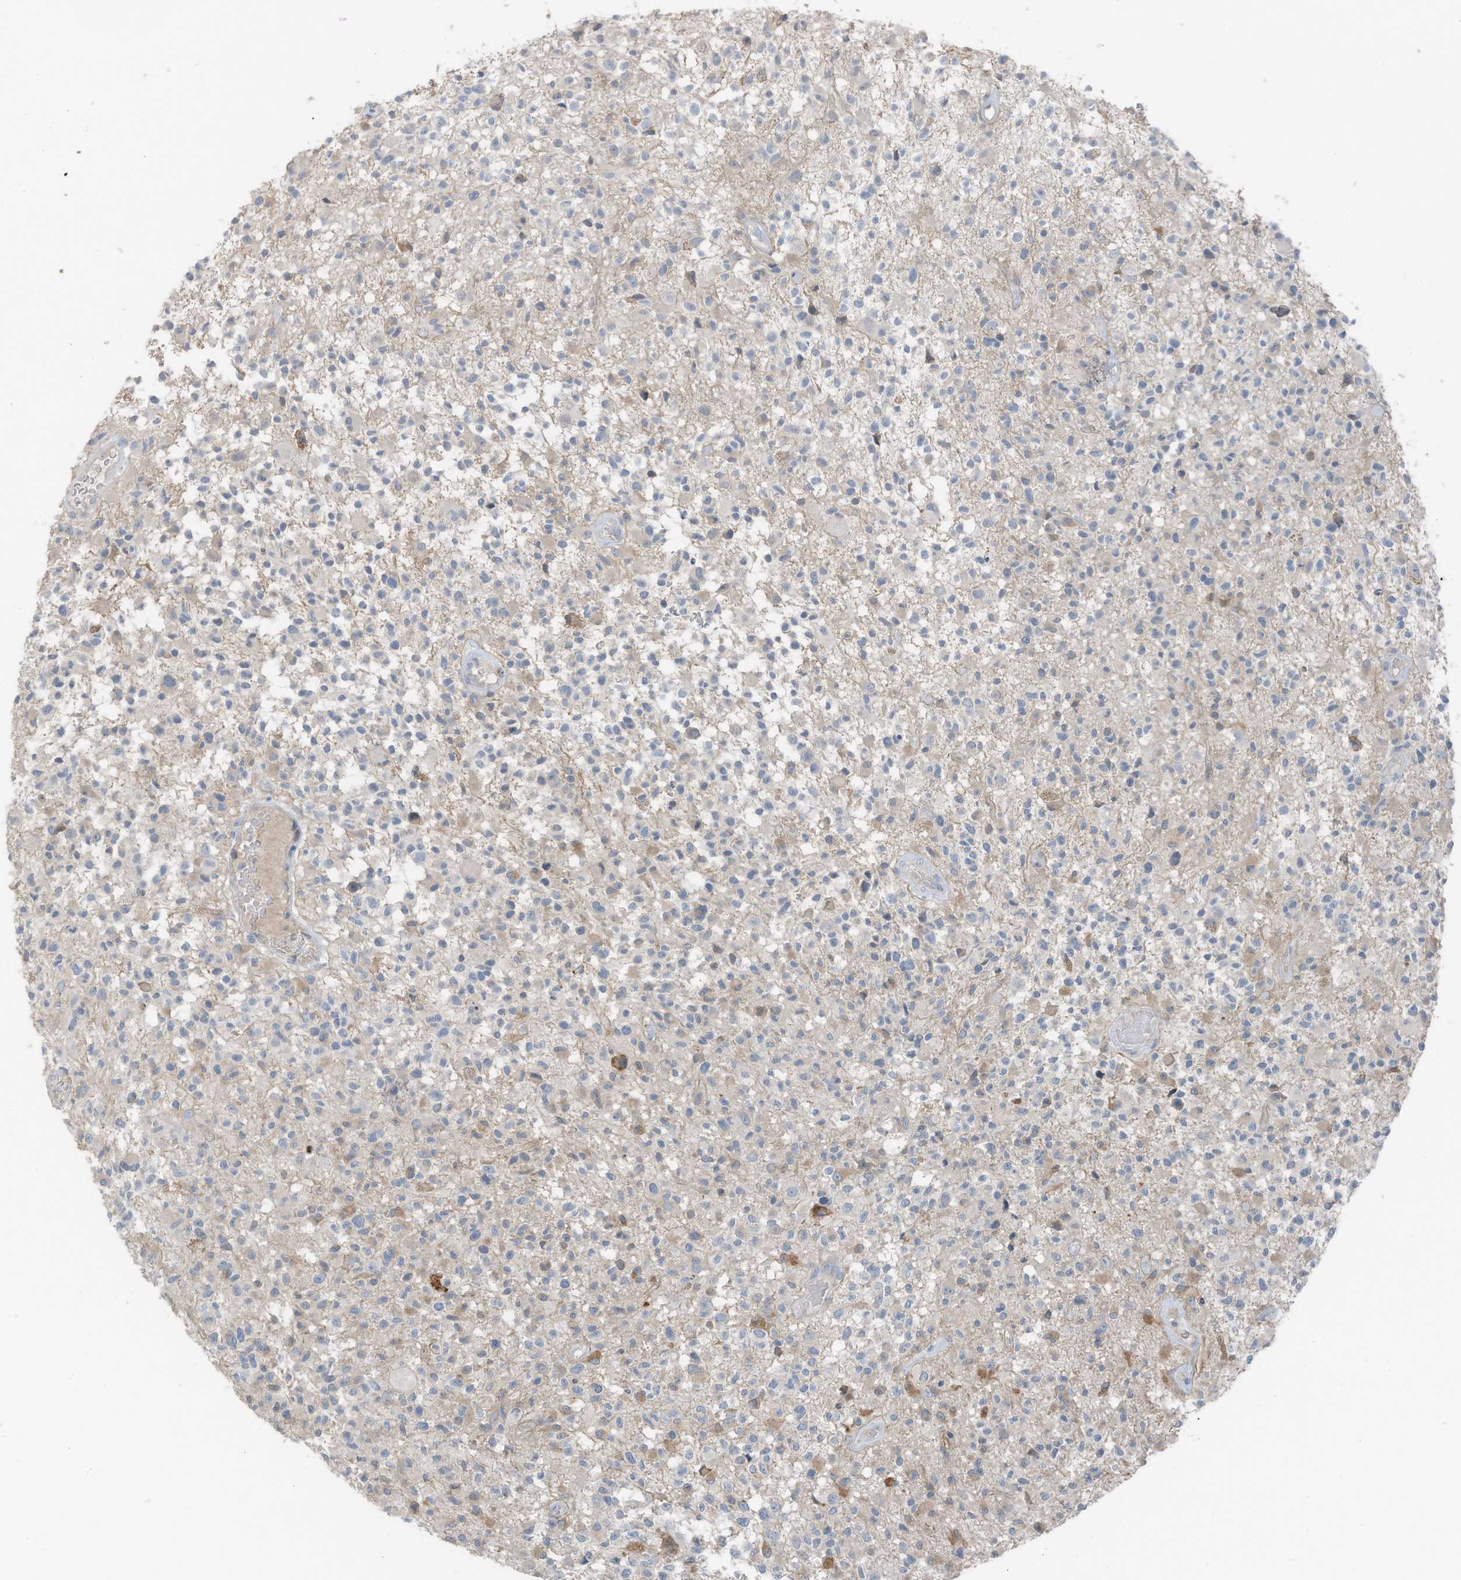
{"staining": {"intensity": "negative", "quantity": "none", "location": "none"}, "tissue": "glioma", "cell_type": "Tumor cells", "image_type": "cancer", "snomed": [{"axis": "morphology", "description": "Glioma, malignant, High grade"}, {"axis": "morphology", "description": "Glioblastoma, NOS"}, {"axis": "topography", "description": "Brain"}], "caption": "Immunohistochemistry (IHC) image of neoplastic tissue: glioma stained with DAB (3,3'-diaminobenzidine) reveals no significant protein expression in tumor cells.", "gene": "ARHGEF33", "patient": {"sex": "male", "age": 60}}